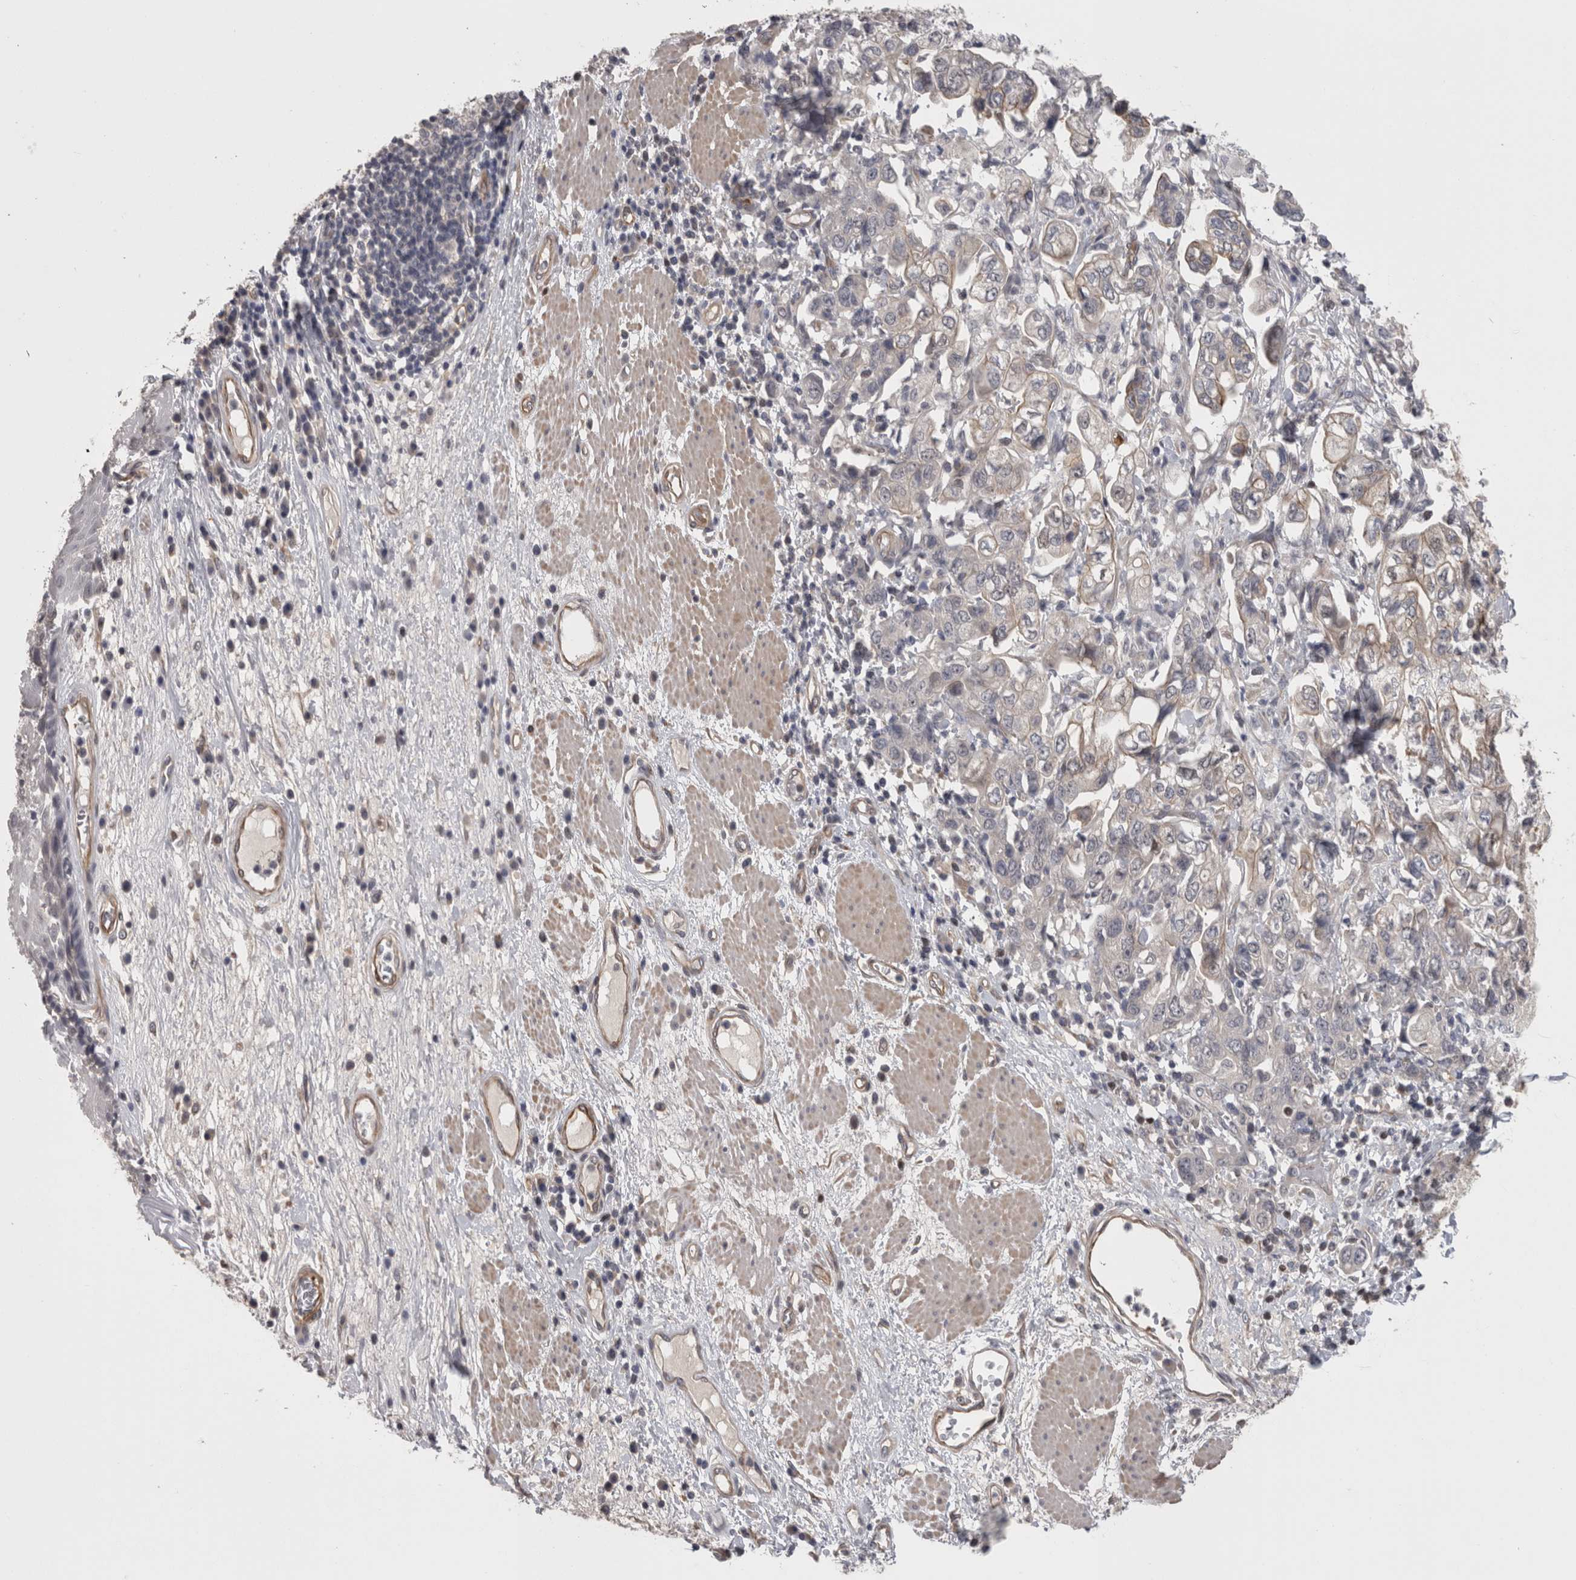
{"staining": {"intensity": "negative", "quantity": "none", "location": "none"}, "tissue": "esophagus", "cell_type": "Squamous epithelial cells", "image_type": "normal", "snomed": [{"axis": "morphology", "description": "Normal tissue, NOS"}, {"axis": "morphology", "description": "Adenocarcinoma, NOS"}, {"axis": "topography", "description": "Esophagus"}], "caption": "This is an immunohistochemistry image of normal human esophagus. There is no staining in squamous epithelial cells.", "gene": "RMDN1", "patient": {"sex": "male", "age": 62}}